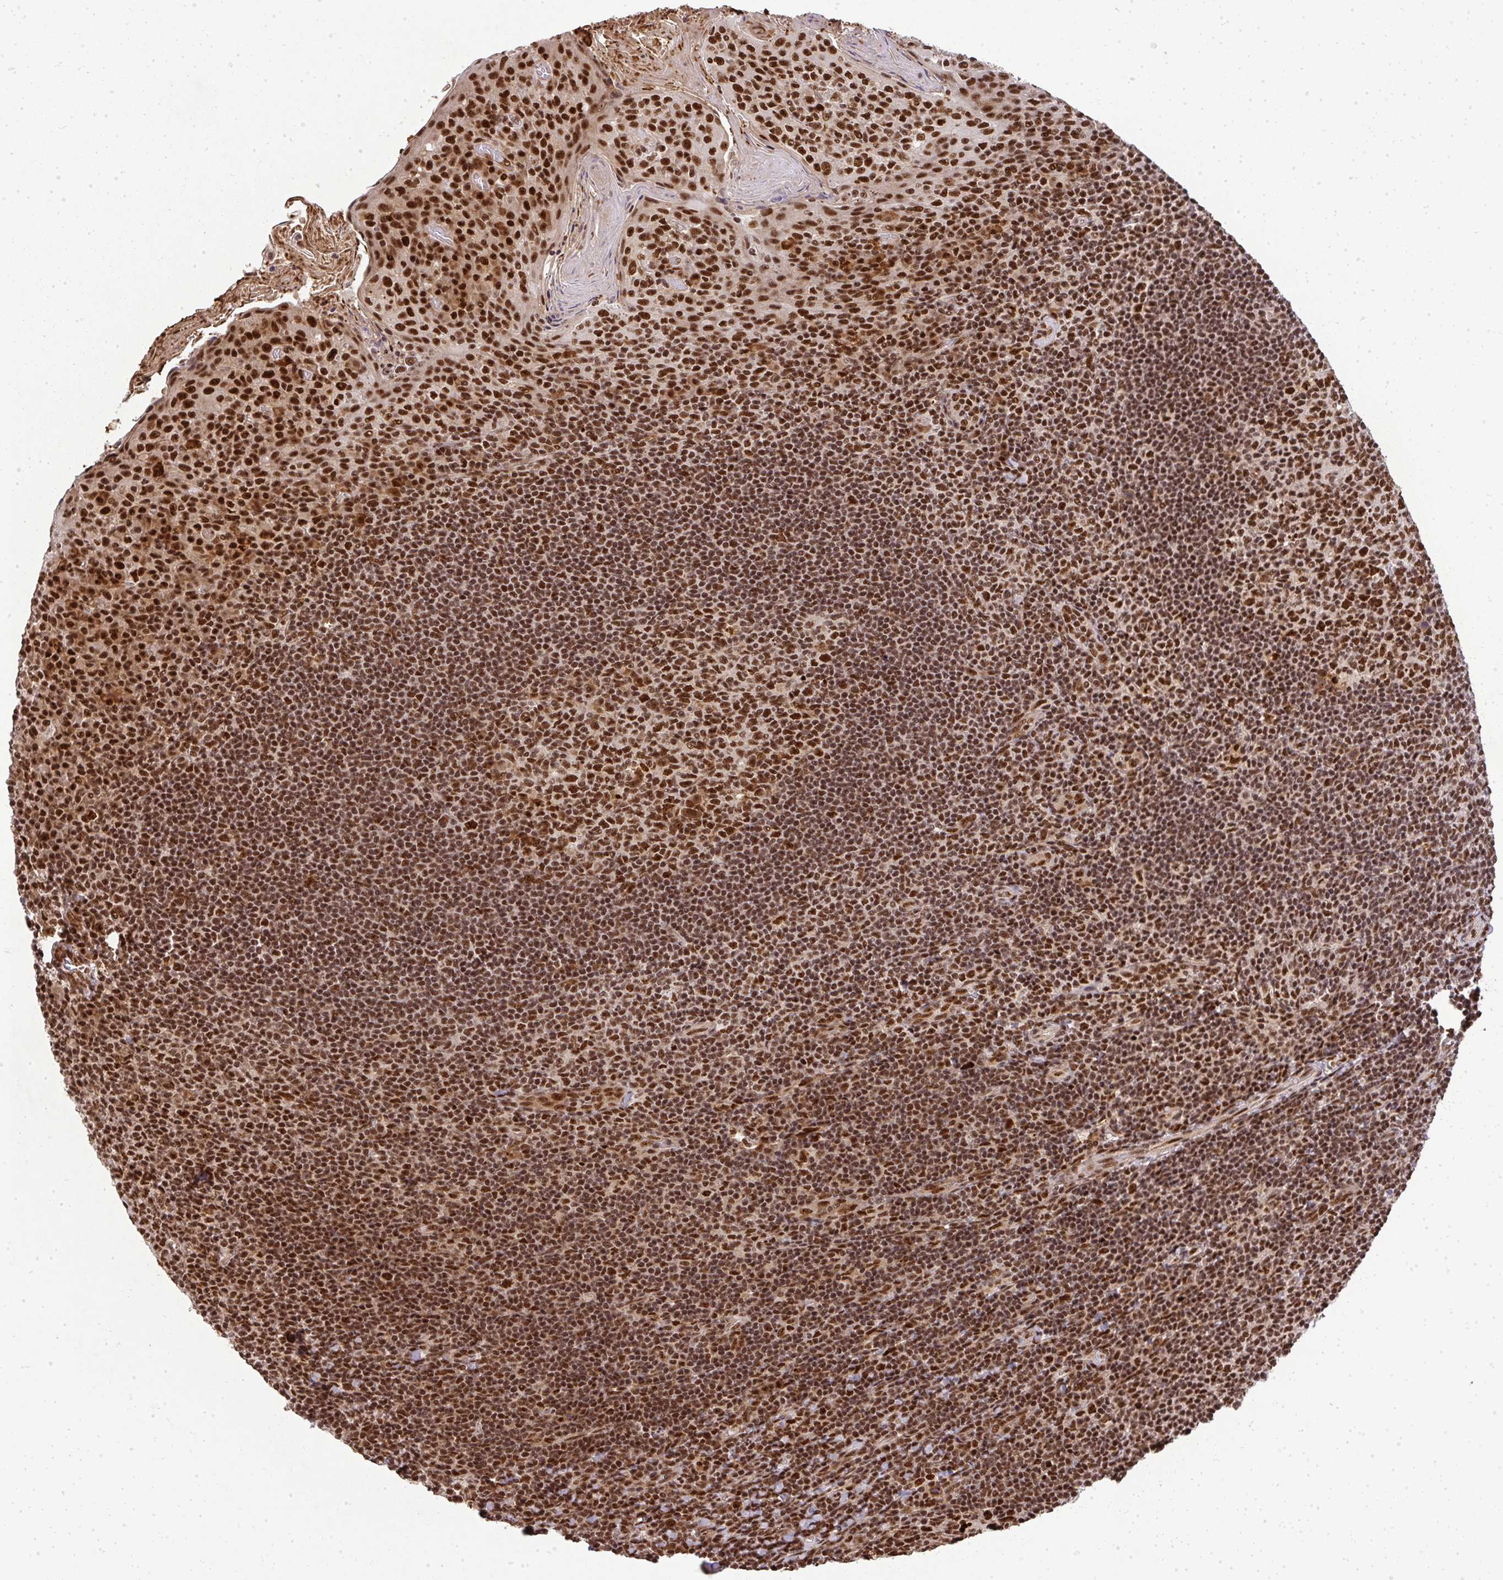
{"staining": {"intensity": "strong", "quantity": ">75%", "location": "nuclear"}, "tissue": "tonsil", "cell_type": "Germinal center cells", "image_type": "normal", "snomed": [{"axis": "morphology", "description": "Normal tissue, NOS"}, {"axis": "topography", "description": "Tonsil"}], "caption": "Normal tonsil demonstrates strong nuclear staining in about >75% of germinal center cells.", "gene": "U2AF1L4", "patient": {"sex": "female", "age": 10}}